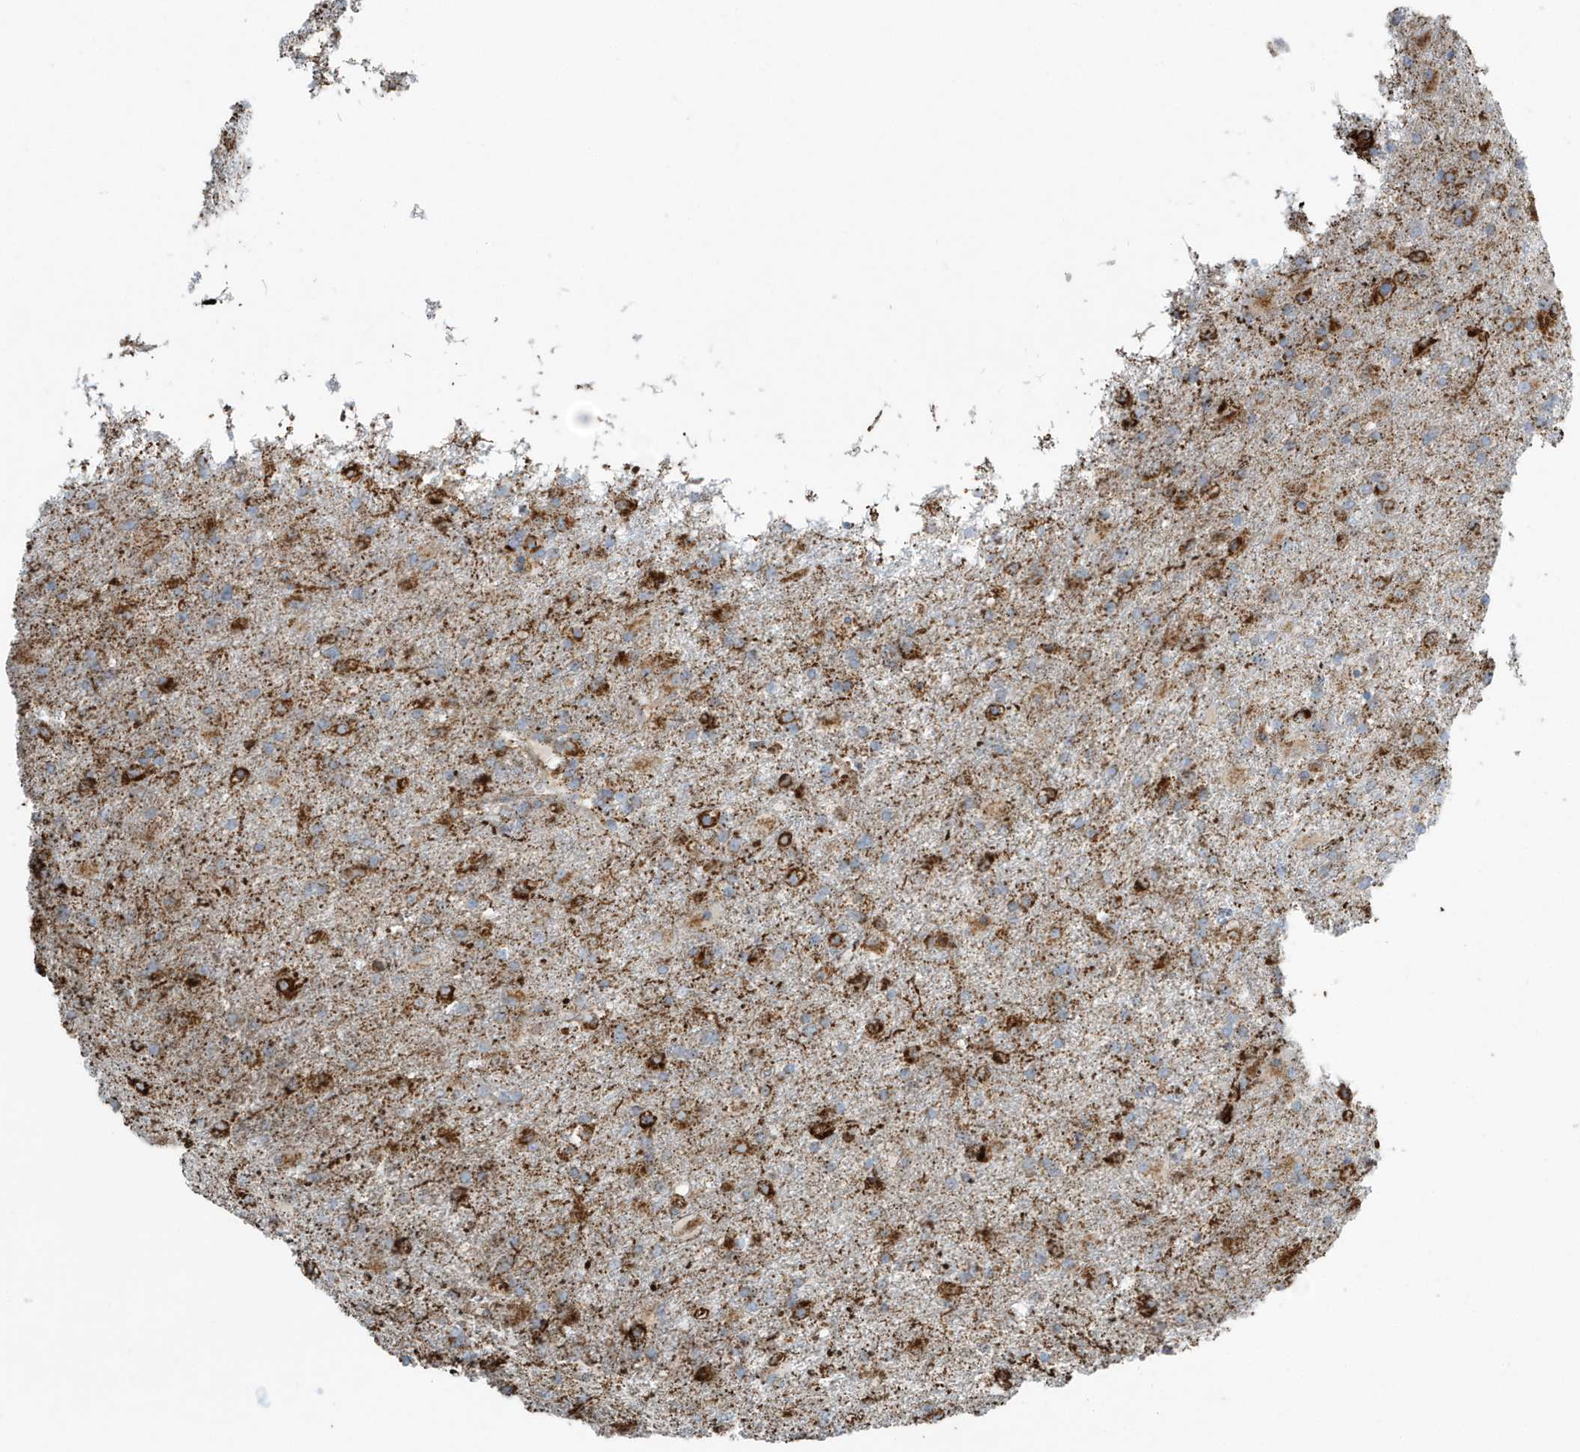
{"staining": {"intensity": "strong", "quantity": "25%-75%", "location": "cytoplasmic/membranous"}, "tissue": "glioma", "cell_type": "Tumor cells", "image_type": "cancer", "snomed": [{"axis": "morphology", "description": "Glioma, malignant, Low grade"}, {"axis": "topography", "description": "Brain"}], "caption": "Immunohistochemistry (DAB (3,3'-diaminobenzidine)) staining of human glioma reveals strong cytoplasmic/membranous protein positivity in approximately 25%-75% of tumor cells.", "gene": "RAB11FIP3", "patient": {"sex": "male", "age": 65}}